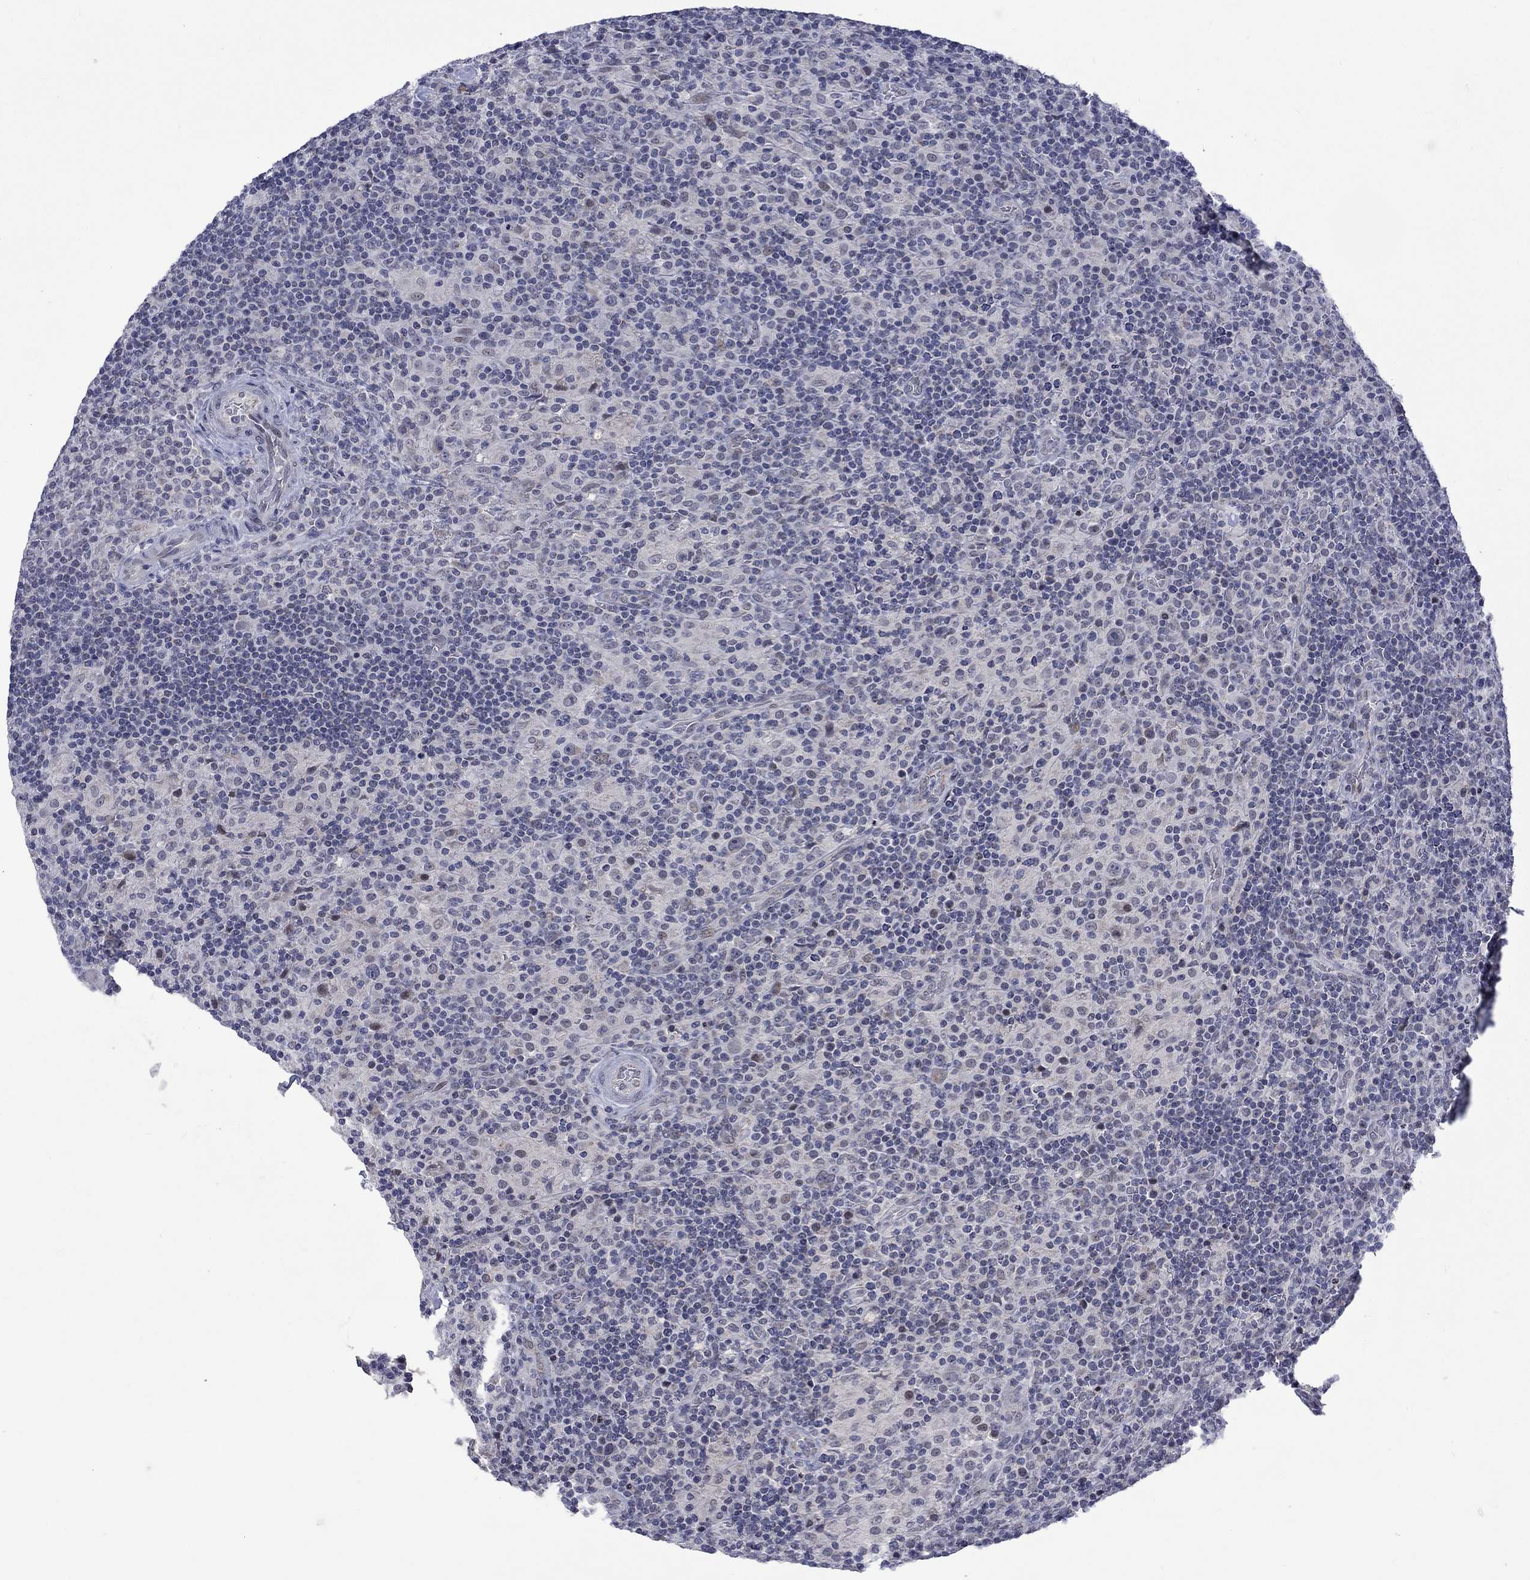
{"staining": {"intensity": "negative", "quantity": "none", "location": "none"}, "tissue": "lymphoma", "cell_type": "Tumor cells", "image_type": "cancer", "snomed": [{"axis": "morphology", "description": "Hodgkin's disease, NOS"}, {"axis": "topography", "description": "Lymph node"}], "caption": "The immunohistochemistry (IHC) histopathology image has no significant expression in tumor cells of Hodgkin's disease tissue. (Immunohistochemistry, brightfield microscopy, high magnification).", "gene": "KCNJ16", "patient": {"sex": "male", "age": 70}}